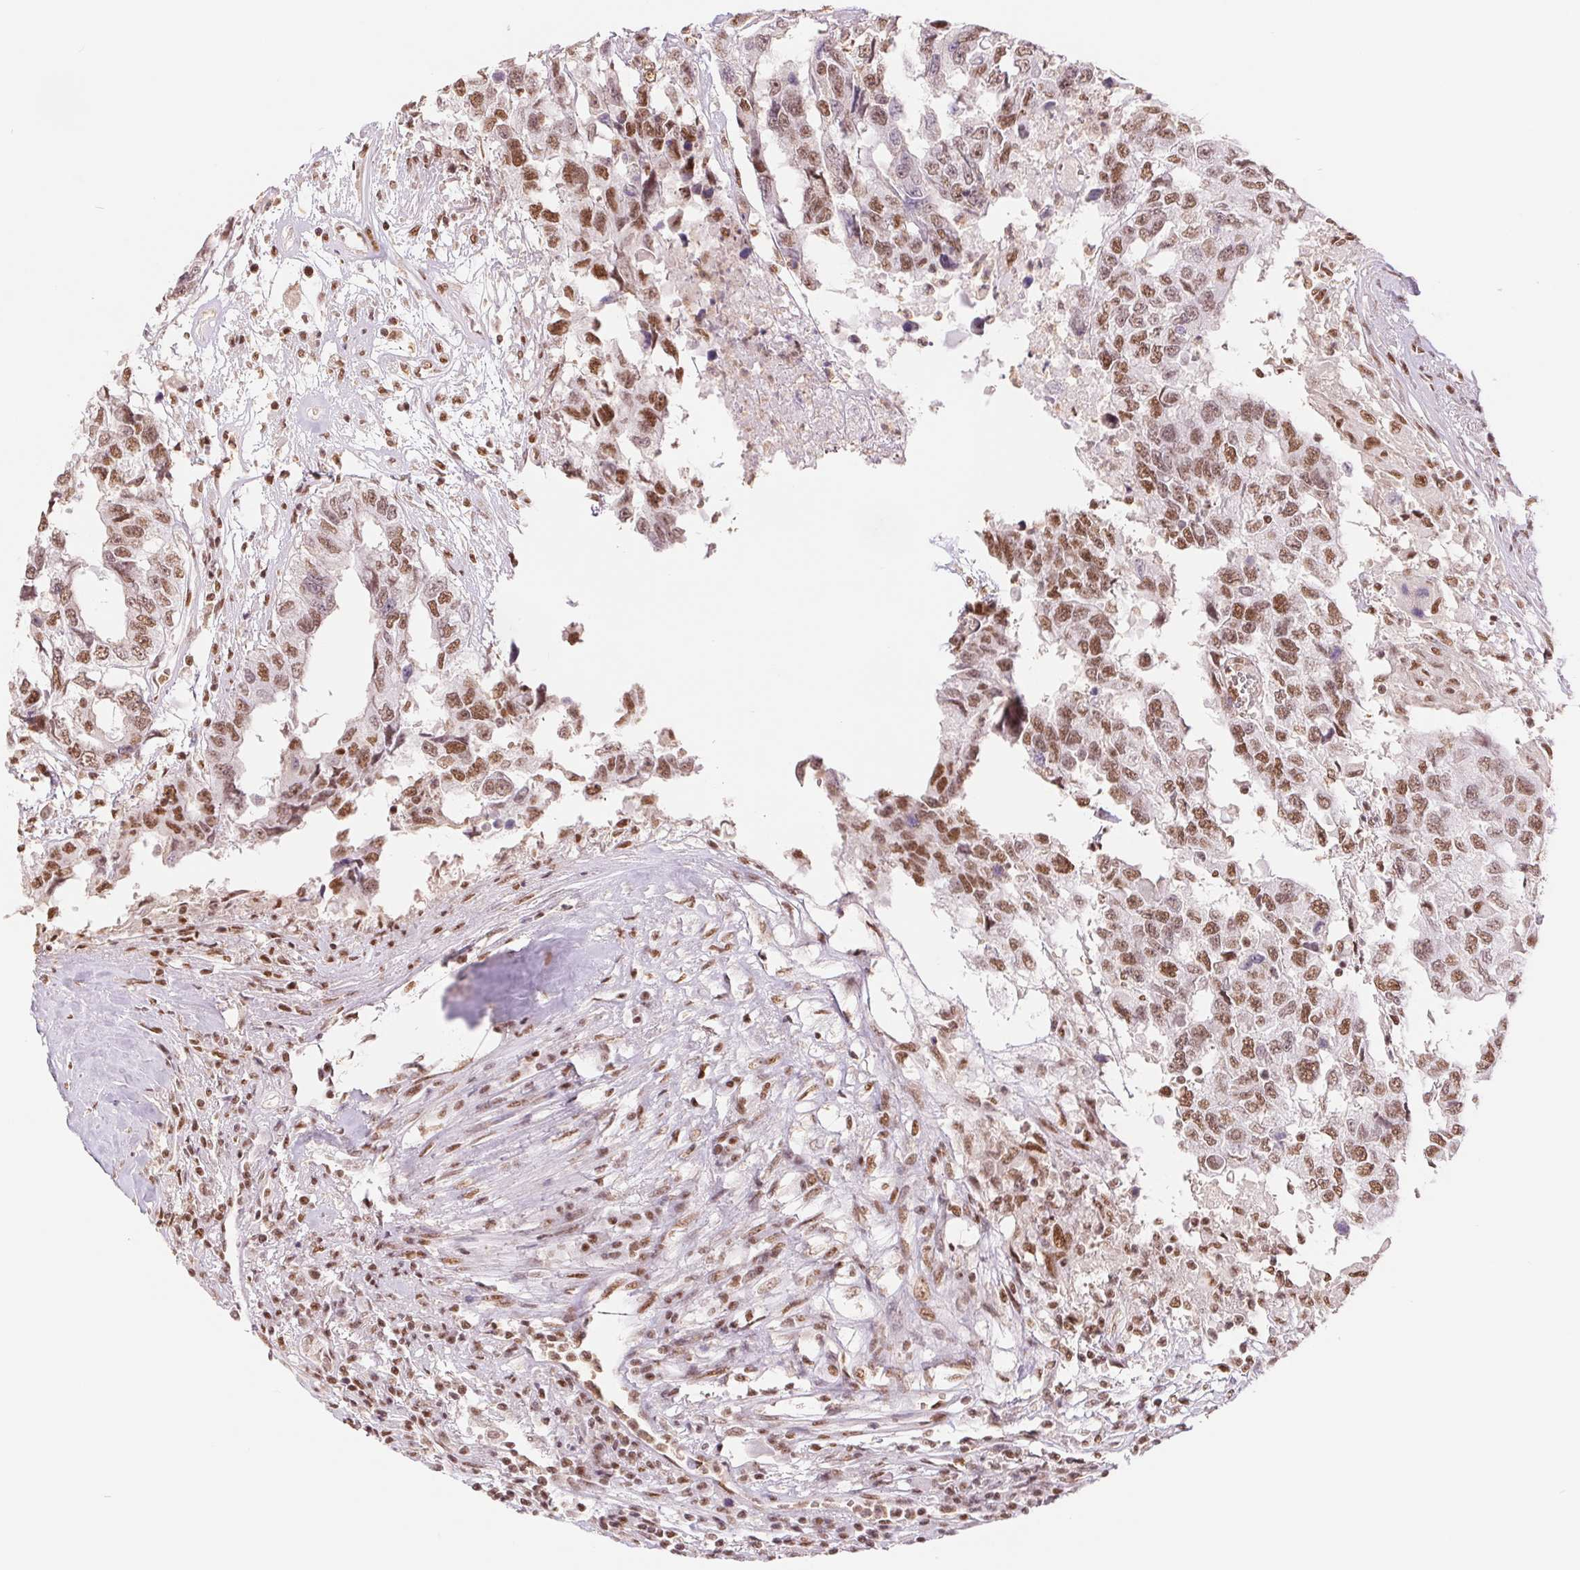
{"staining": {"intensity": "moderate", "quantity": ">75%", "location": "nuclear"}, "tissue": "testis cancer", "cell_type": "Tumor cells", "image_type": "cancer", "snomed": [{"axis": "morphology", "description": "Carcinoma, Embryonal, NOS"}, {"axis": "topography", "description": "Testis"}], "caption": "Tumor cells demonstrate medium levels of moderate nuclear expression in approximately >75% of cells in human testis cancer.", "gene": "SREK1", "patient": {"sex": "male", "age": 83}}